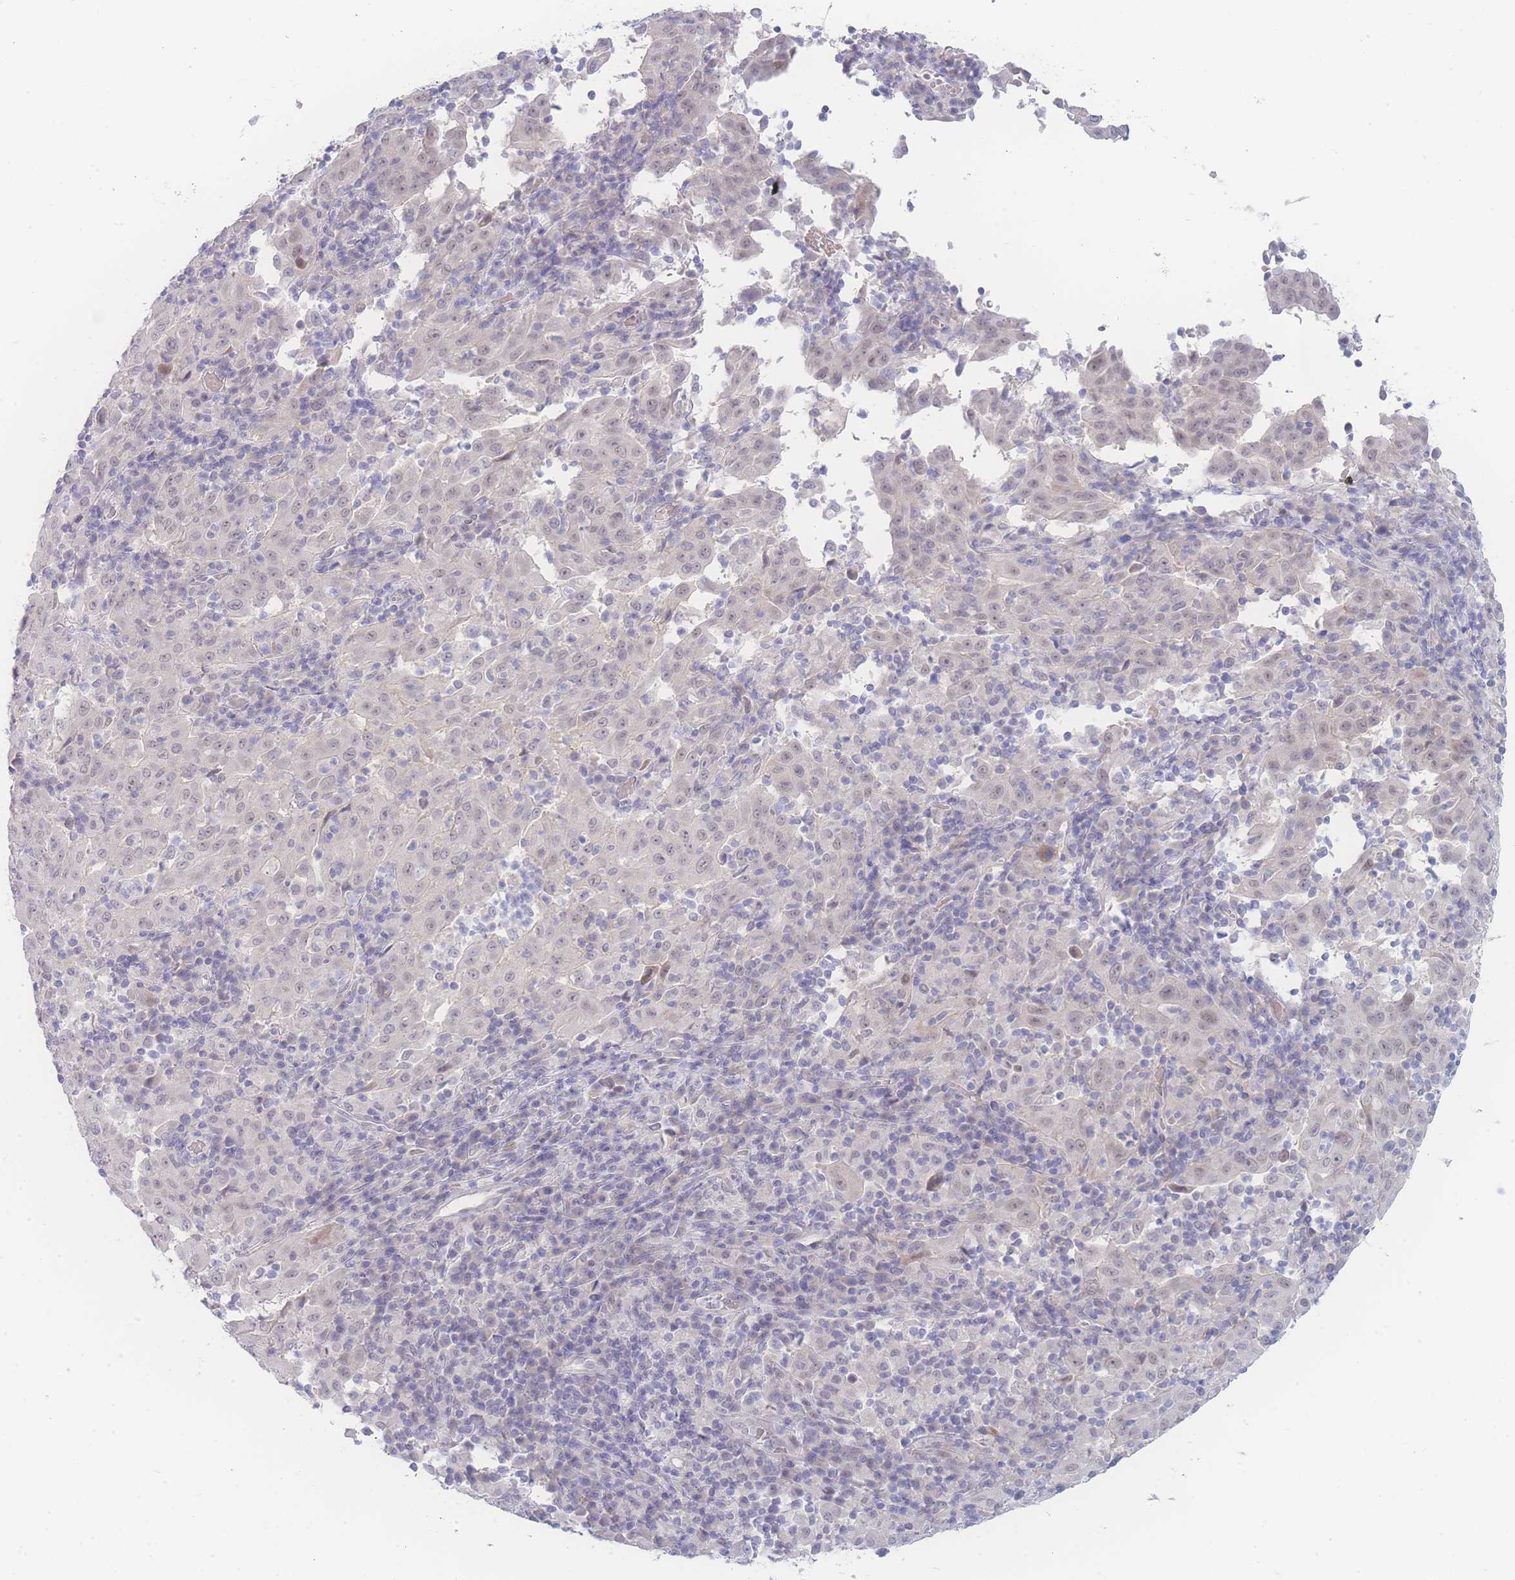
{"staining": {"intensity": "negative", "quantity": "none", "location": "none"}, "tissue": "pancreatic cancer", "cell_type": "Tumor cells", "image_type": "cancer", "snomed": [{"axis": "morphology", "description": "Adenocarcinoma, NOS"}, {"axis": "topography", "description": "Pancreas"}], "caption": "An IHC image of adenocarcinoma (pancreatic) is shown. There is no staining in tumor cells of adenocarcinoma (pancreatic).", "gene": "PRSS22", "patient": {"sex": "male", "age": 63}}